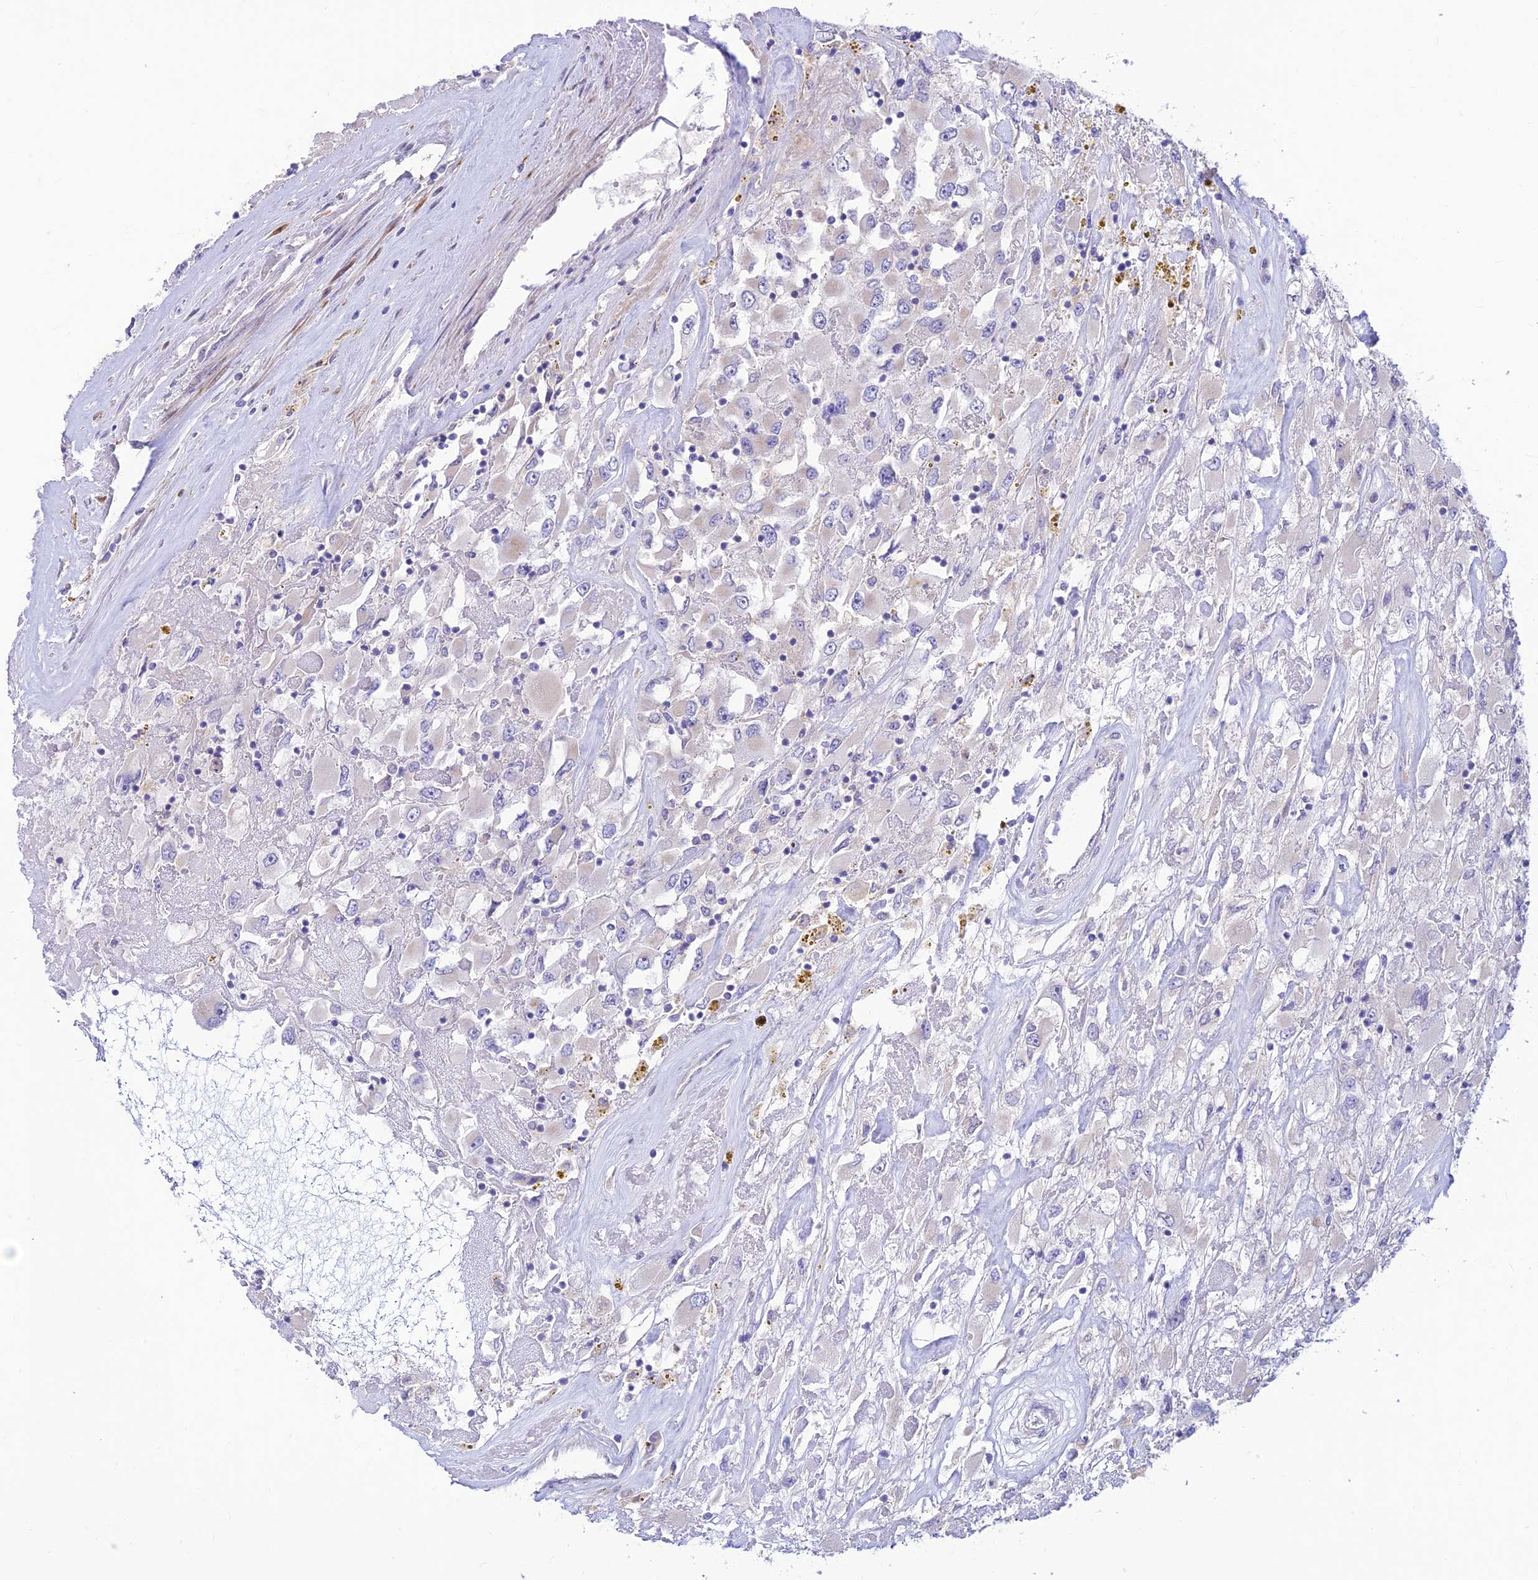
{"staining": {"intensity": "negative", "quantity": "none", "location": "none"}, "tissue": "renal cancer", "cell_type": "Tumor cells", "image_type": "cancer", "snomed": [{"axis": "morphology", "description": "Adenocarcinoma, NOS"}, {"axis": "topography", "description": "Kidney"}], "caption": "The image displays no staining of tumor cells in adenocarcinoma (renal).", "gene": "FAM186B", "patient": {"sex": "female", "age": 52}}